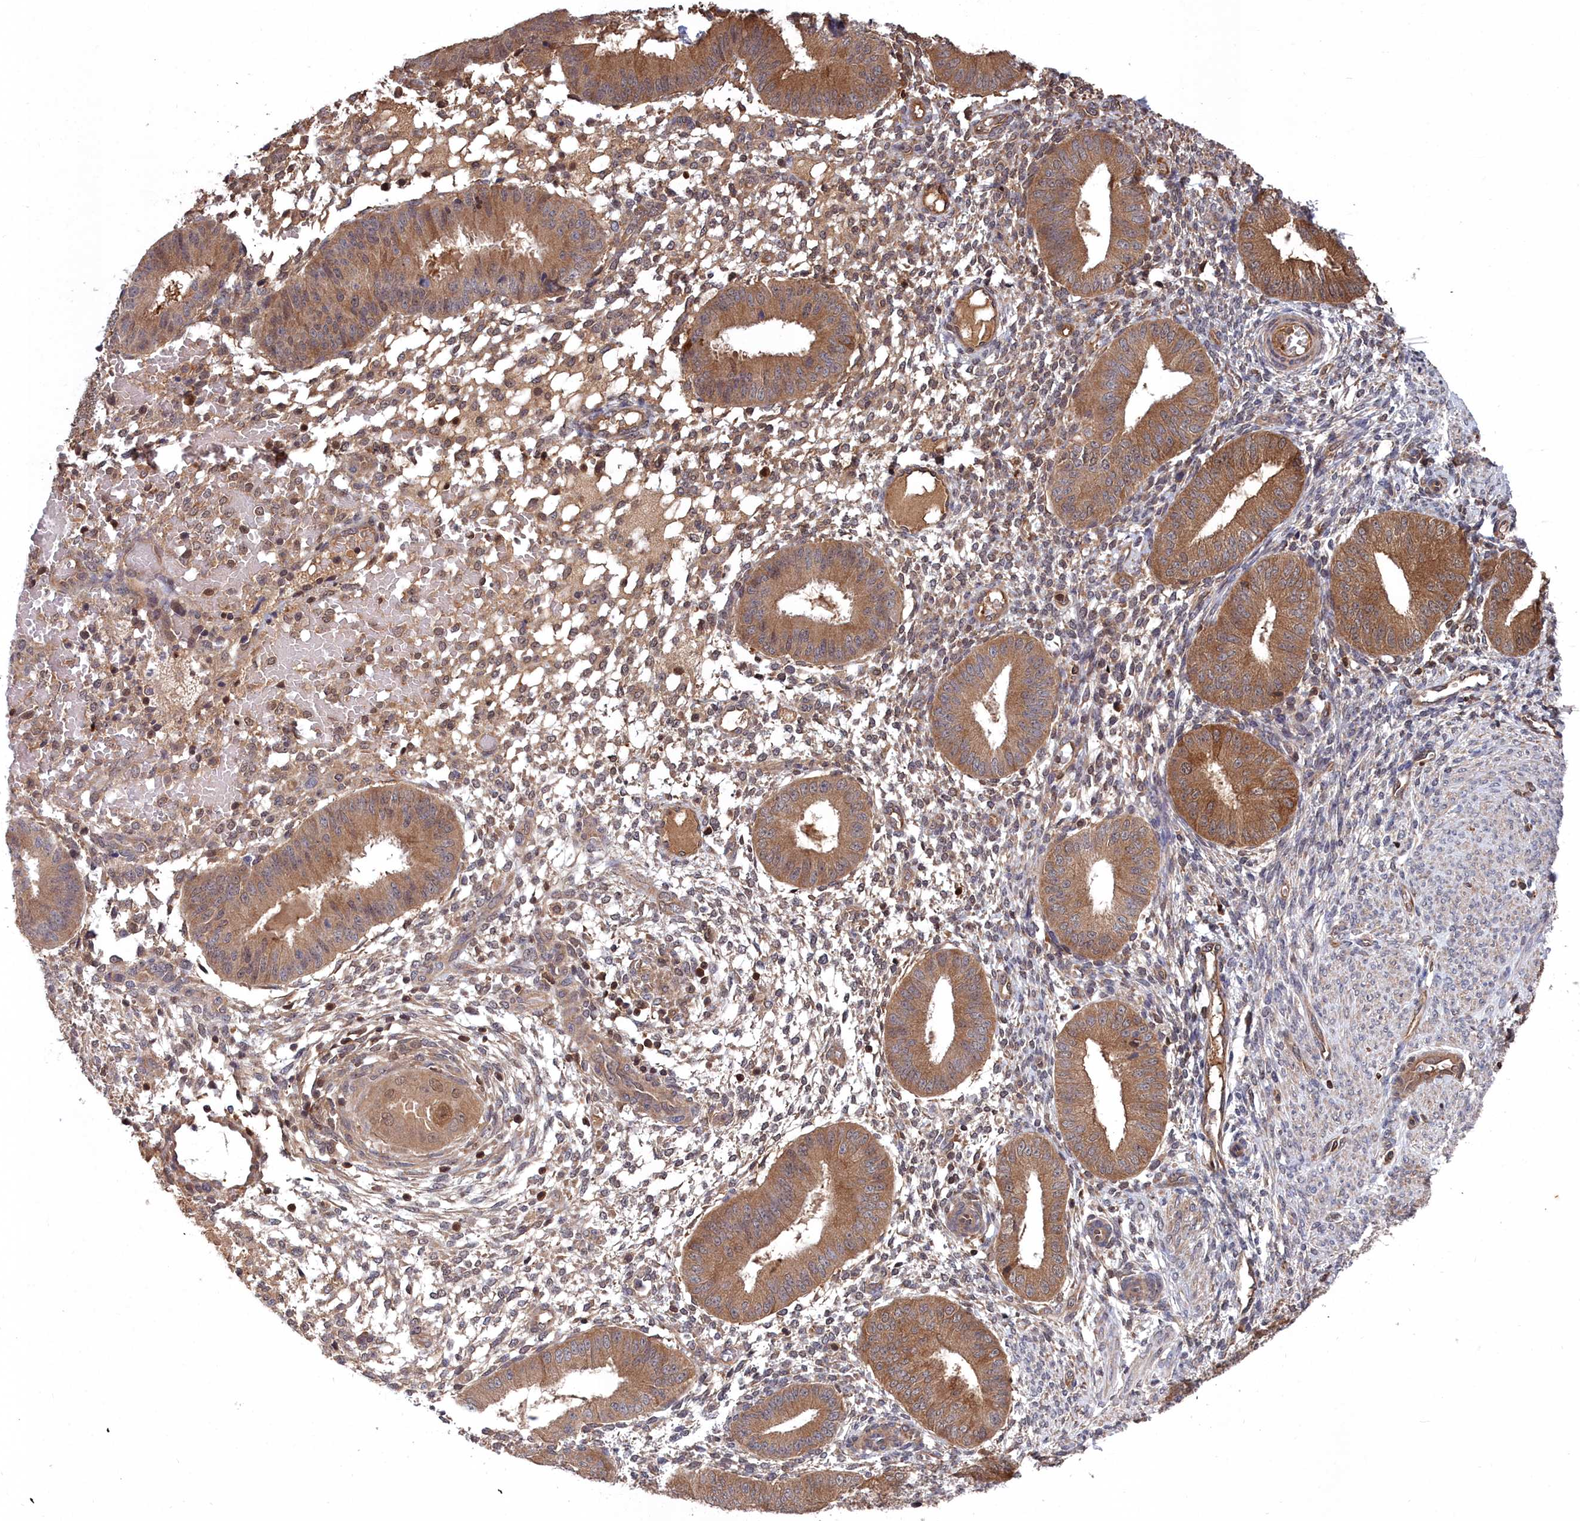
{"staining": {"intensity": "moderate", "quantity": "25%-75%", "location": "cytoplasmic/membranous"}, "tissue": "endometrium", "cell_type": "Cells in endometrial stroma", "image_type": "normal", "snomed": [{"axis": "morphology", "description": "Normal tissue, NOS"}, {"axis": "topography", "description": "Endometrium"}], "caption": "Immunohistochemistry of benign endometrium reveals medium levels of moderate cytoplasmic/membranous positivity in about 25%-75% of cells in endometrial stroma.", "gene": "GFRA2", "patient": {"sex": "female", "age": 49}}